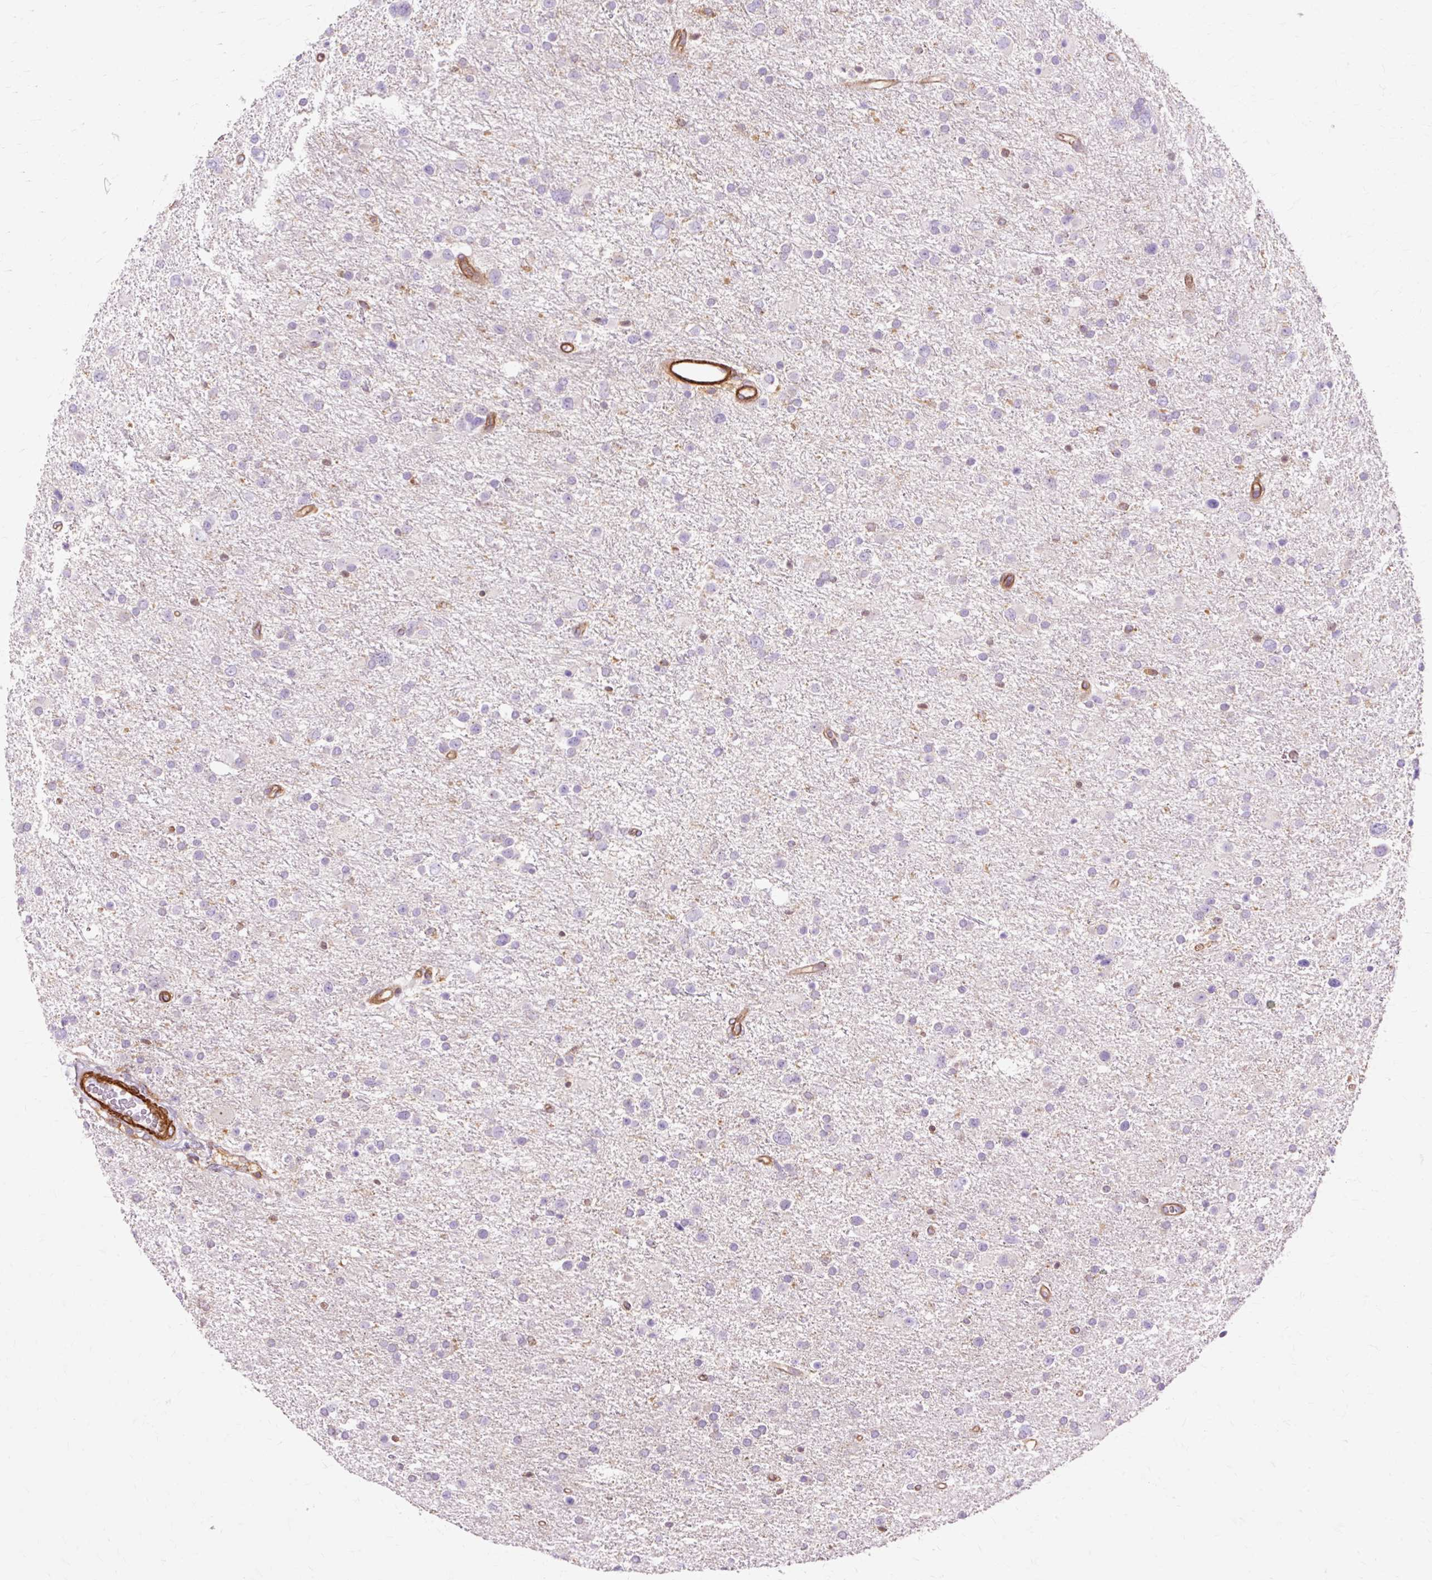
{"staining": {"intensity": "weak", "quantity": "<25%", "location": "cytoplasmic/membranous"}, "tissue": "glioma", "cell_type": "Tumor cells", "image_type": "cancer", "snomed": [{"axis": "morphology", "description": "Glioma, malignant, Low grade"}, {"axis": "topography", "description": "Brain"}], "caption": "DAB (3,3'-diaminobenzidine) immunohistochemical staining of low-grade glioma (malignant) displays no significant positivity in tumor cells.", "gene": "TBC1D2B", "patient": {"sex": "female", "age": 32}}